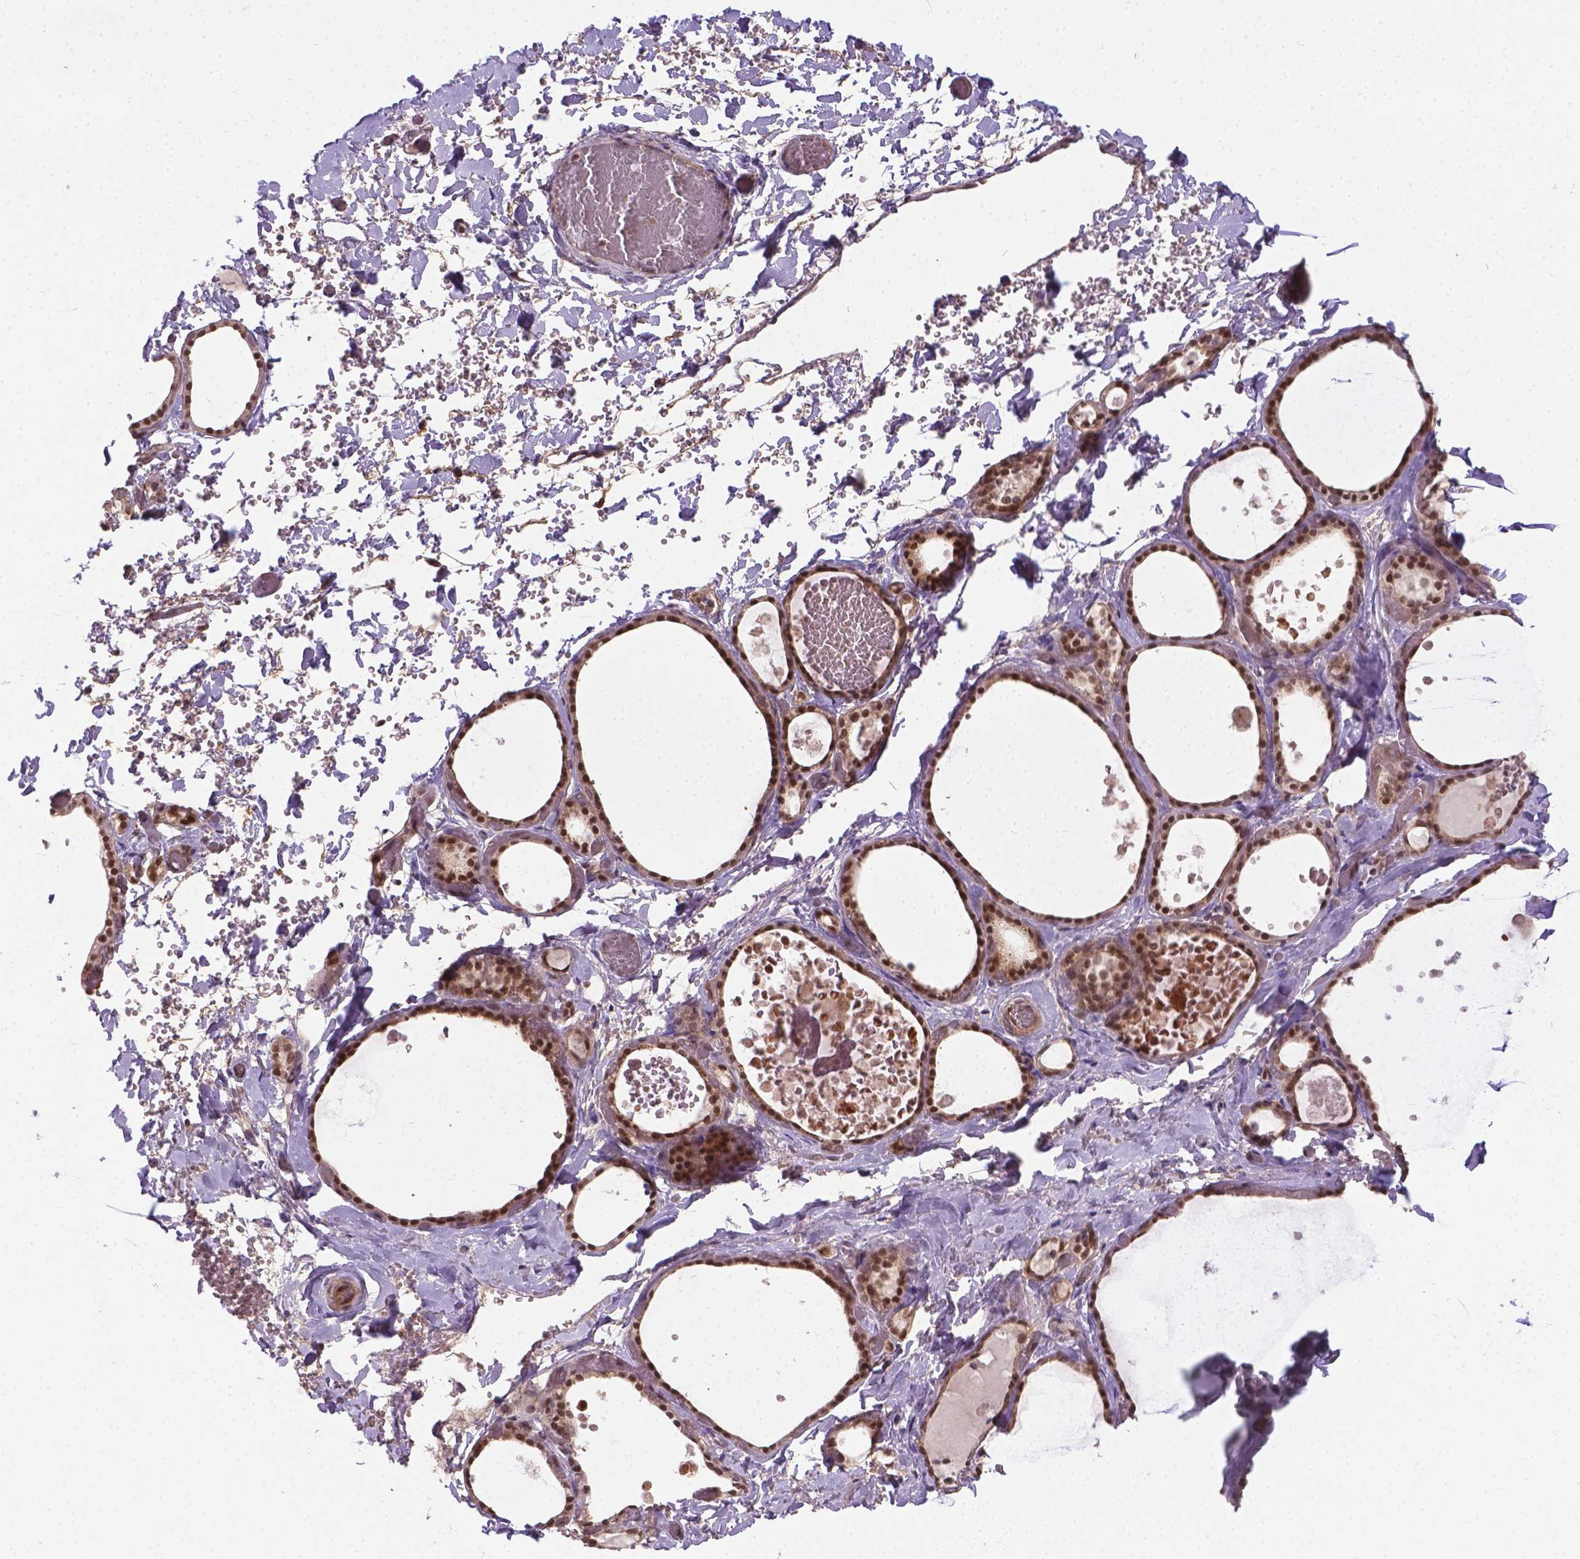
{"staining": {"intensity": "strong", "quantity": ">75%", "location": "cytoplasmic/membranous,nuclear"}, "tissue": "thyroid gland", "cell_type": "Glandular cells", "image_type": "normal", "snomed": [{"axis": "morphology", "description": "Normal tissue, NOS"}, {"axis": "topography", "description": "Thyroid gland"}], "caption": "Immunohistochemical staining of benign human thyroid gland reveals strong cytoplasmic/membranous,nuclear protein positivity in about >75% of glandular cells.", "gene": "ANKRD54", "patient": {"sex": "female", "age": 56}}